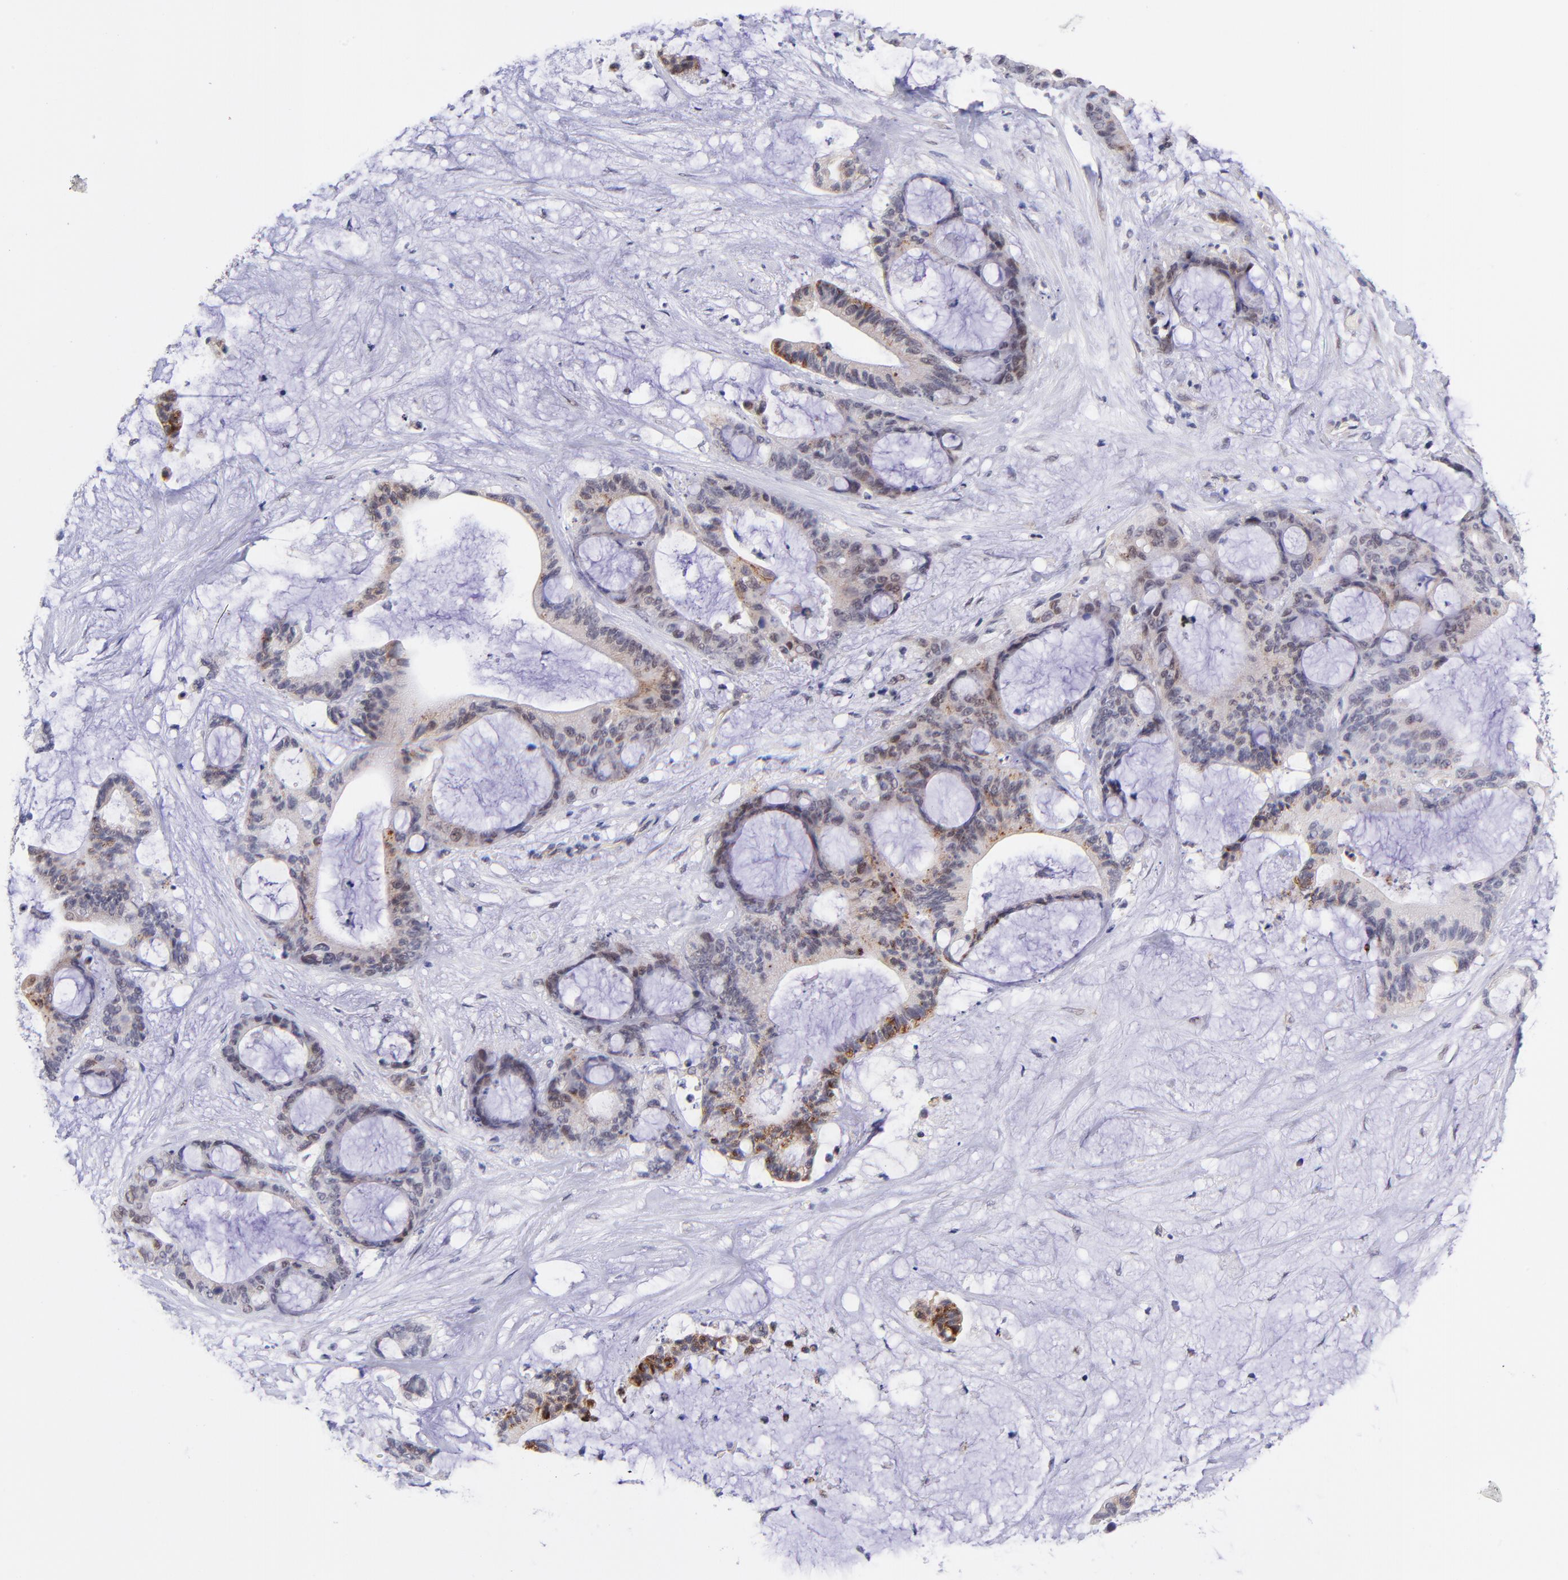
{"staining": {"intensity": "moderate", "quantity": "<25%", "location": "cytoplasmic/membranous"}, "tissue": "liver cancer", "cell_type": "Tumor cells", "image_type": "cancer", "snomed": [{"axis": "morphology", "description": "Cholangiocarcinoma"}, {"axis": "topography", "description": "Liver"}], "caption": "Immunohistochemical staining of human liver cancer shows moderate cytoplasmic/membranous protein expression in about <25% of tumor cells. The staining was performed using DAB (3,3'-diaminobenzidine), with brown indicating positive protein expression. Nuclei are stained blue with hematoxylin.", "gene": "SOX6", "patient": {"sex": "female", "age": 73}}